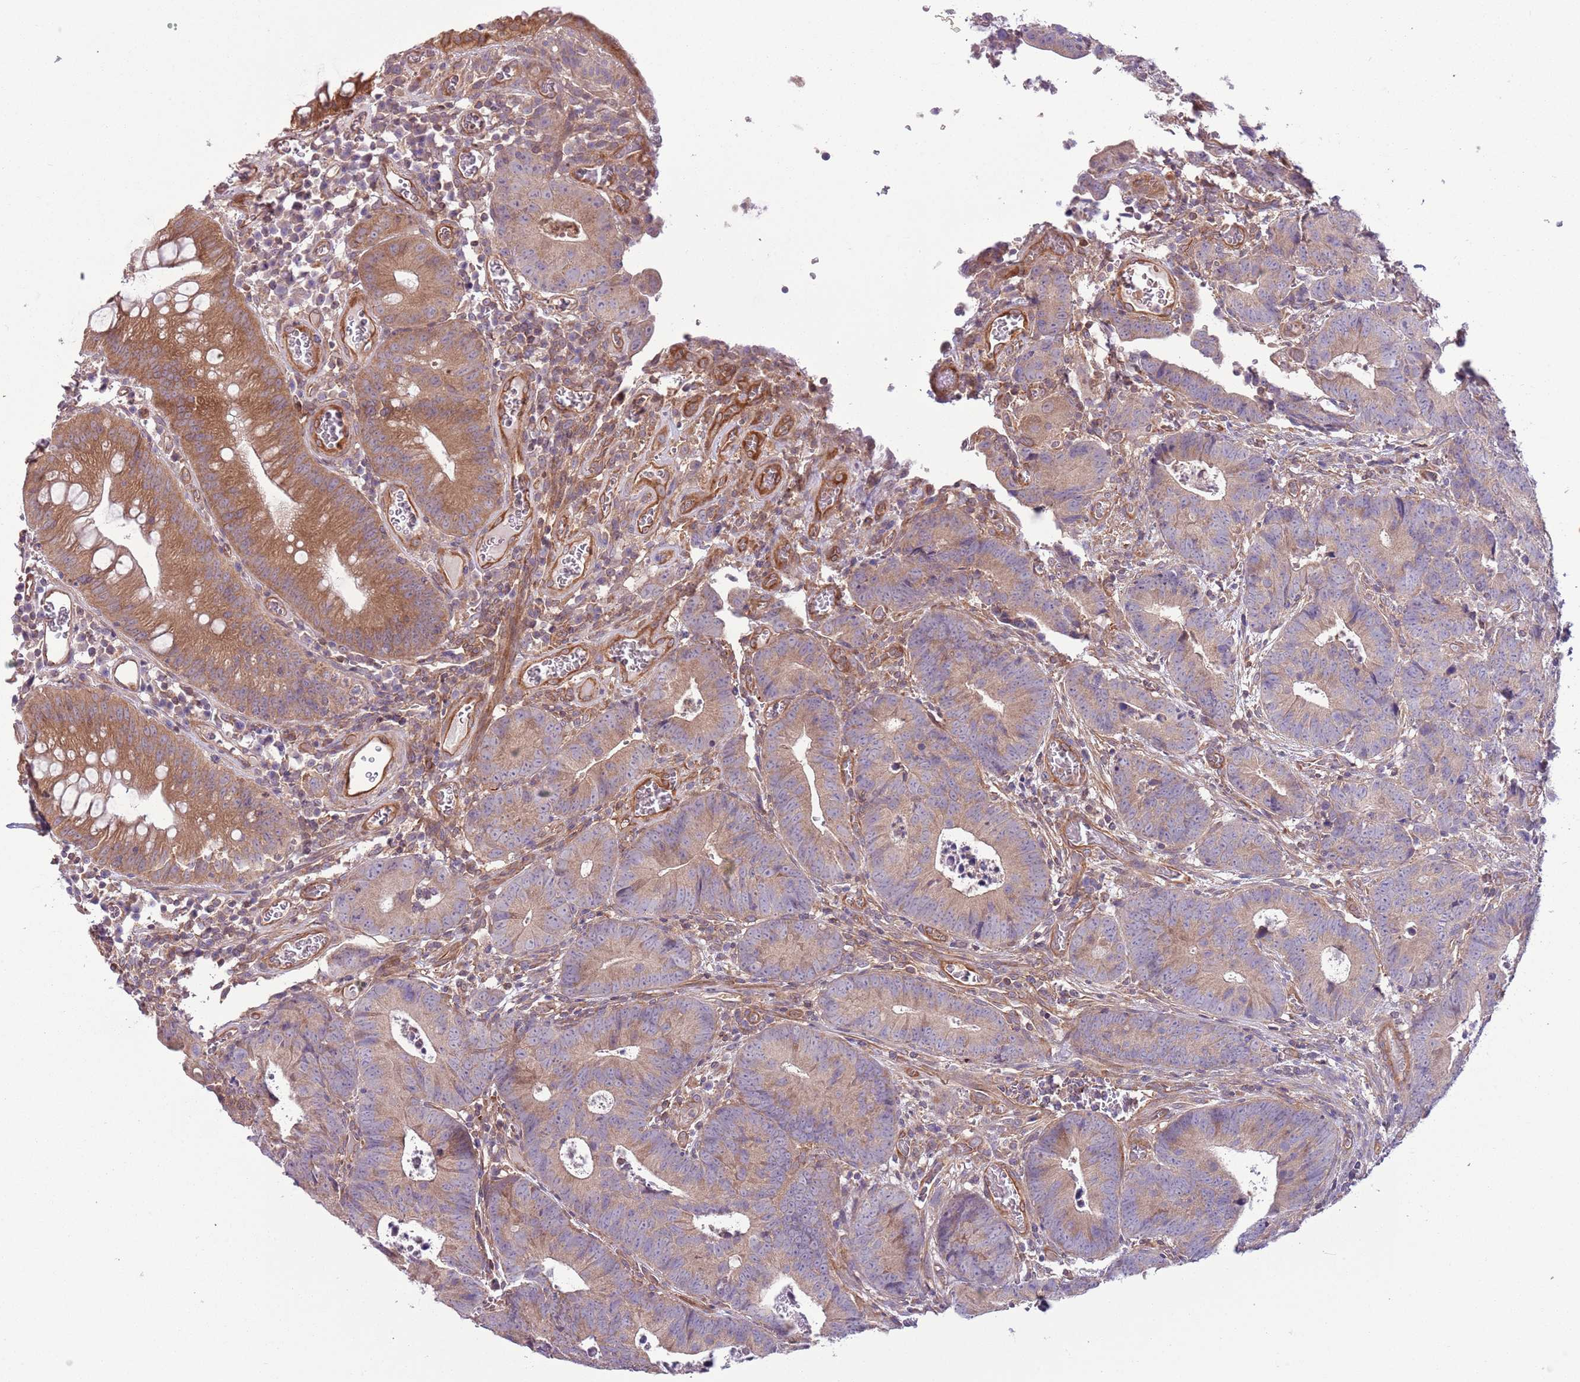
{"staining": {"intensity": "weak", "quantity": ">75%", "location": "cytoplasmic/membranous"}, "tissue": "colorectal cancer", "cell_type": "Tumor cells", "image_type": "cancer", "snomed": [{"axis": "morphology", "description": "Adenocarcinoma, NOS"}, {"axis": "topography", "description": "Colon"}], "caption": "Immunohistochemical staining of human adenocarcinoma (colorectal) displays low levels of weak cytoplasmic/membranous expression in about >75% of tumor cells. Nuclei are stained in blue.", "gene": "LPIN2", "patient": {"sex": "female", "age": 57}}